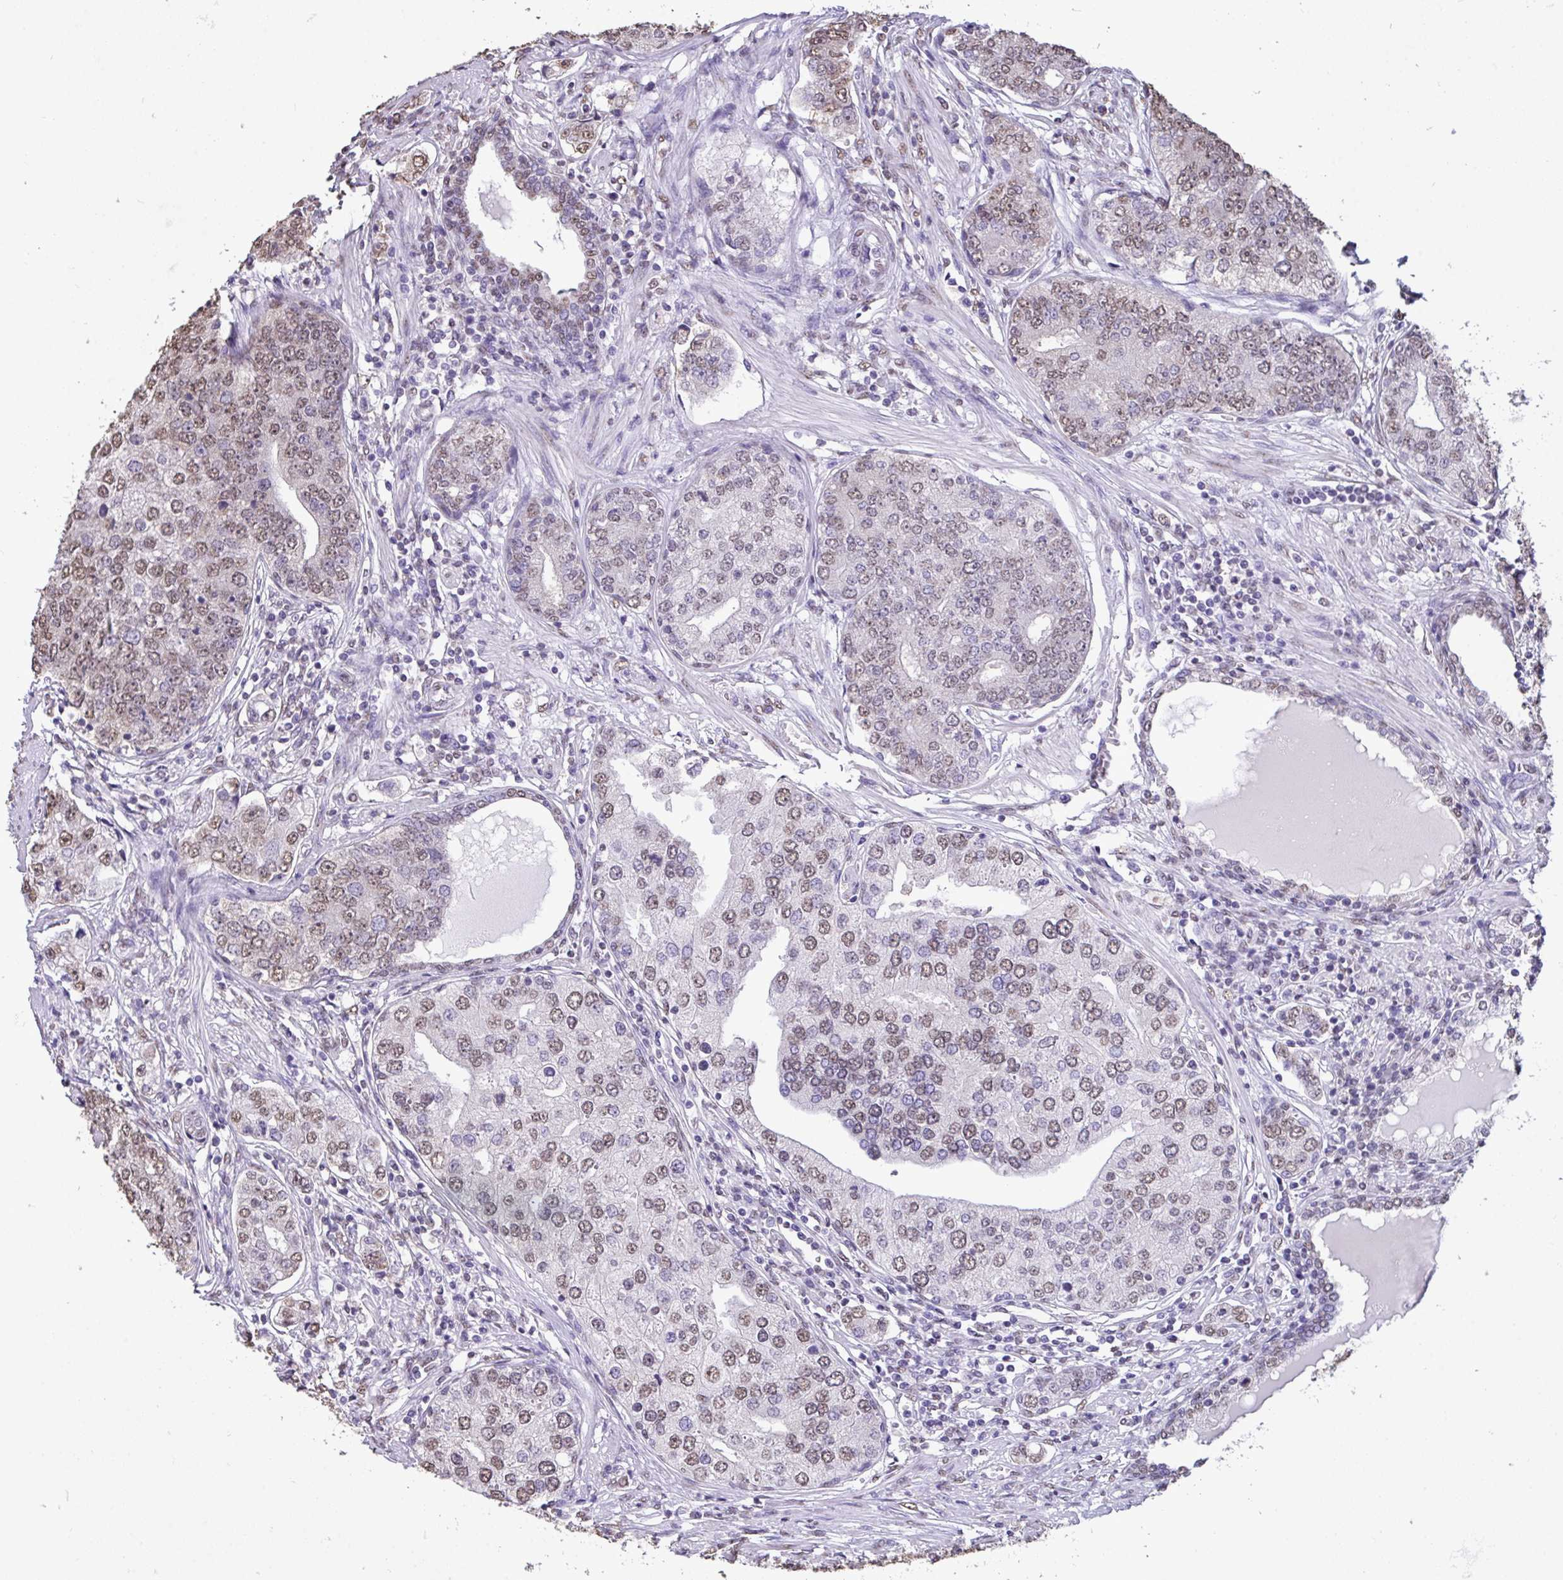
{"staining": {"intensity": "weak", "quantity": "25%-75%", "location": "nuclear"}, "tissue": "prostate cancer", "cell_type": "Tumor cells", "image_type": "cancer", "snomed": [{"axis": "morphology", "description": "Adenocarcinoma, High grade"}, {"axis": "topography", "description": "Prostate"}], "caption": "Immunohistochemistry (IHC) micrograph of neoplastic tissue: prostate high-grade adenocarcinoma stained using immunohistochemistry (IHC) reveals low levels of weak protein expression localized specifically in the nuclear of tumor cells, appearing as a nuclear brown color.", "gene": "SEMA6B", "patient": {"sex": "male", "age": 60}}